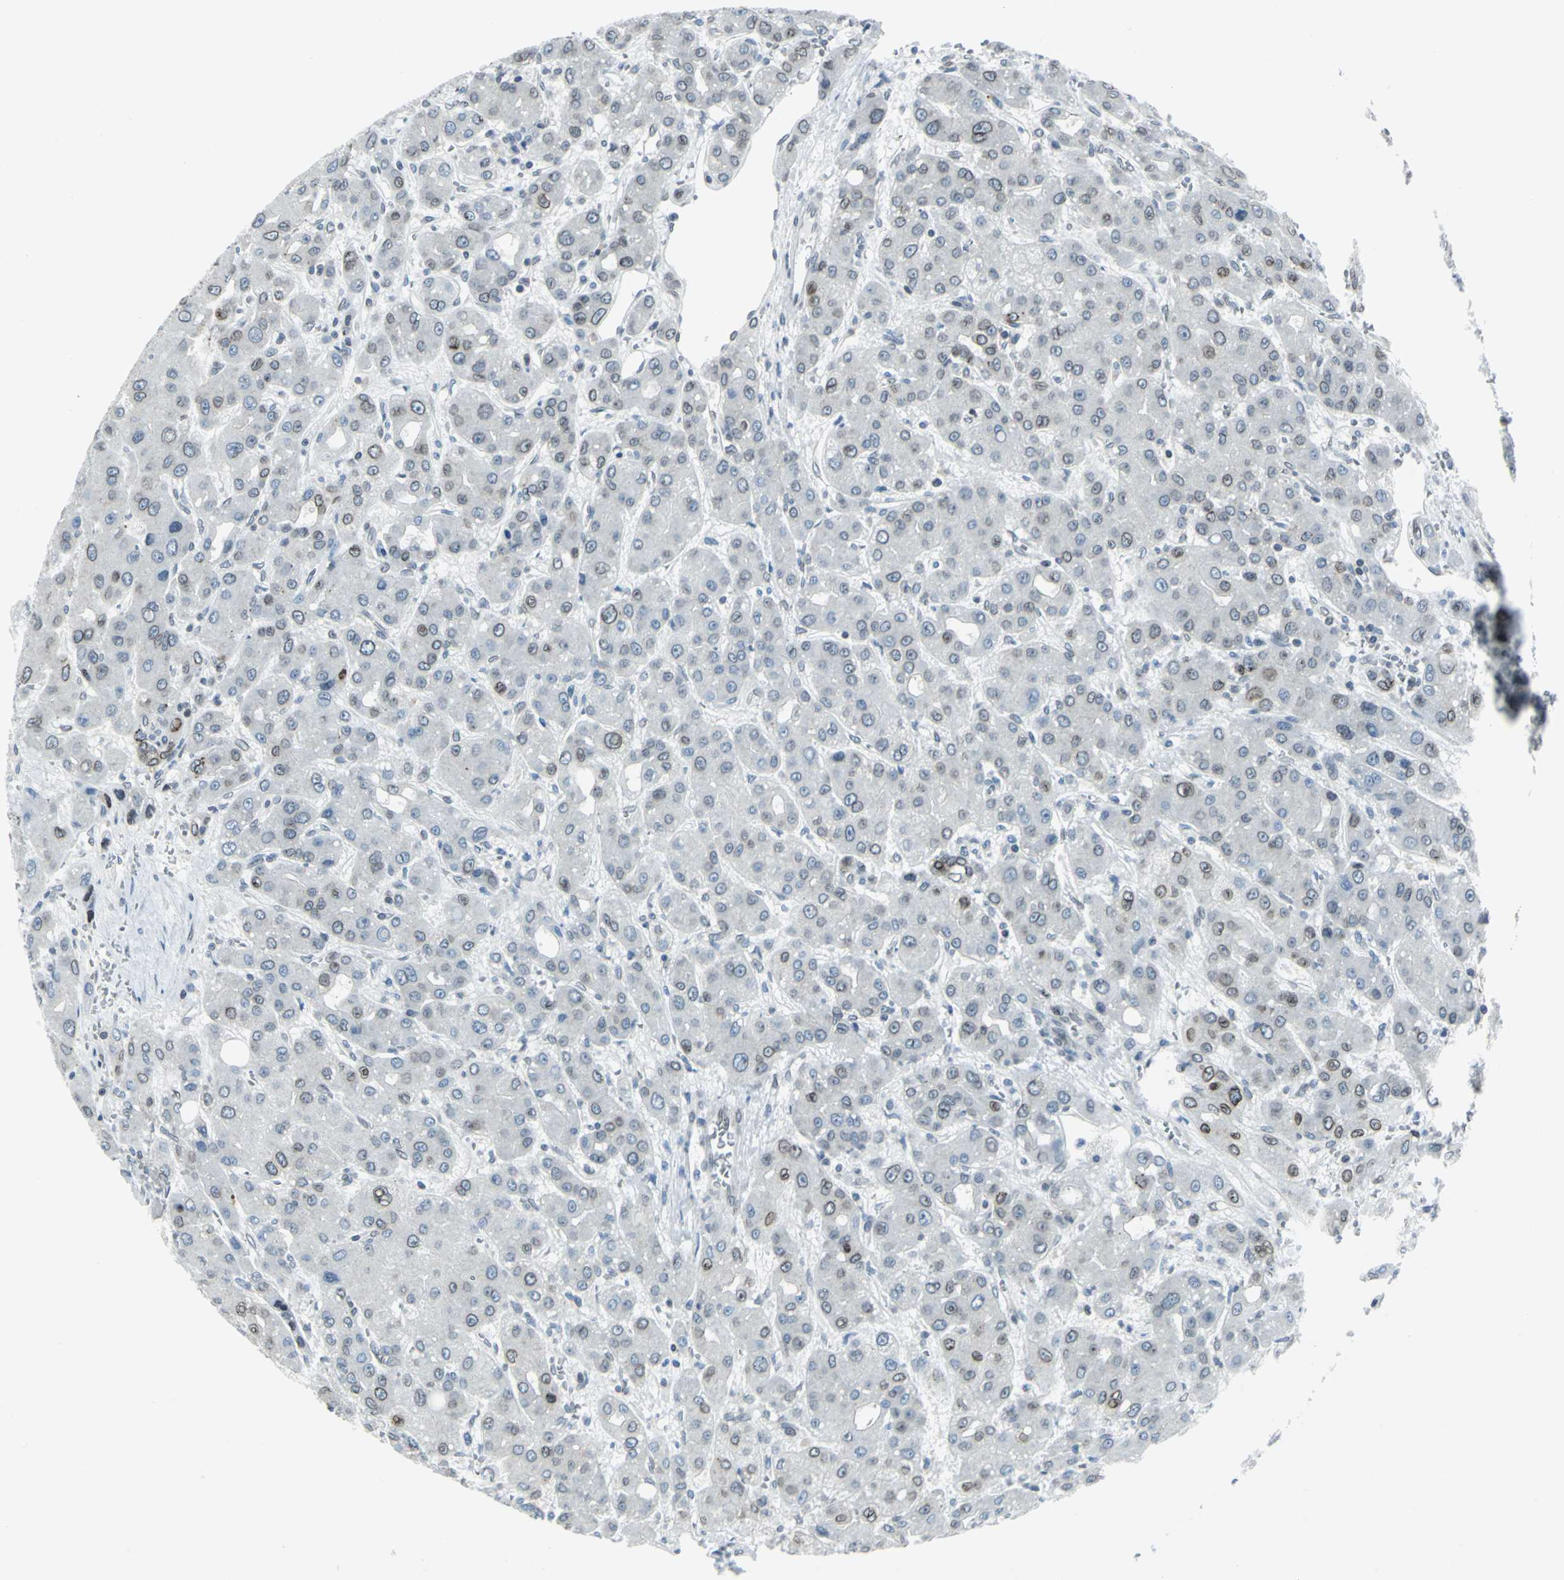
{"staining": {"intensity": "weak", "quantity": "<25%", "location": "cytoplasmic/membranous,nuclear"}, "tissue": "liver cancer", "cell_type": "Tumor cells", "image_type": "cancer", "snomed": [{"axis": "morphology", "description": "Carcinoma, Hepatocellular, NOS"}, {"axis": "topography", "description": "Liver"}], "caption": "Photomicrograph shows no protein positivity in tumor cells of liver hepatocellular carcinoma tissue.", "gene": "SNUPN", "patient": {"sex": "male", "age": 55}}